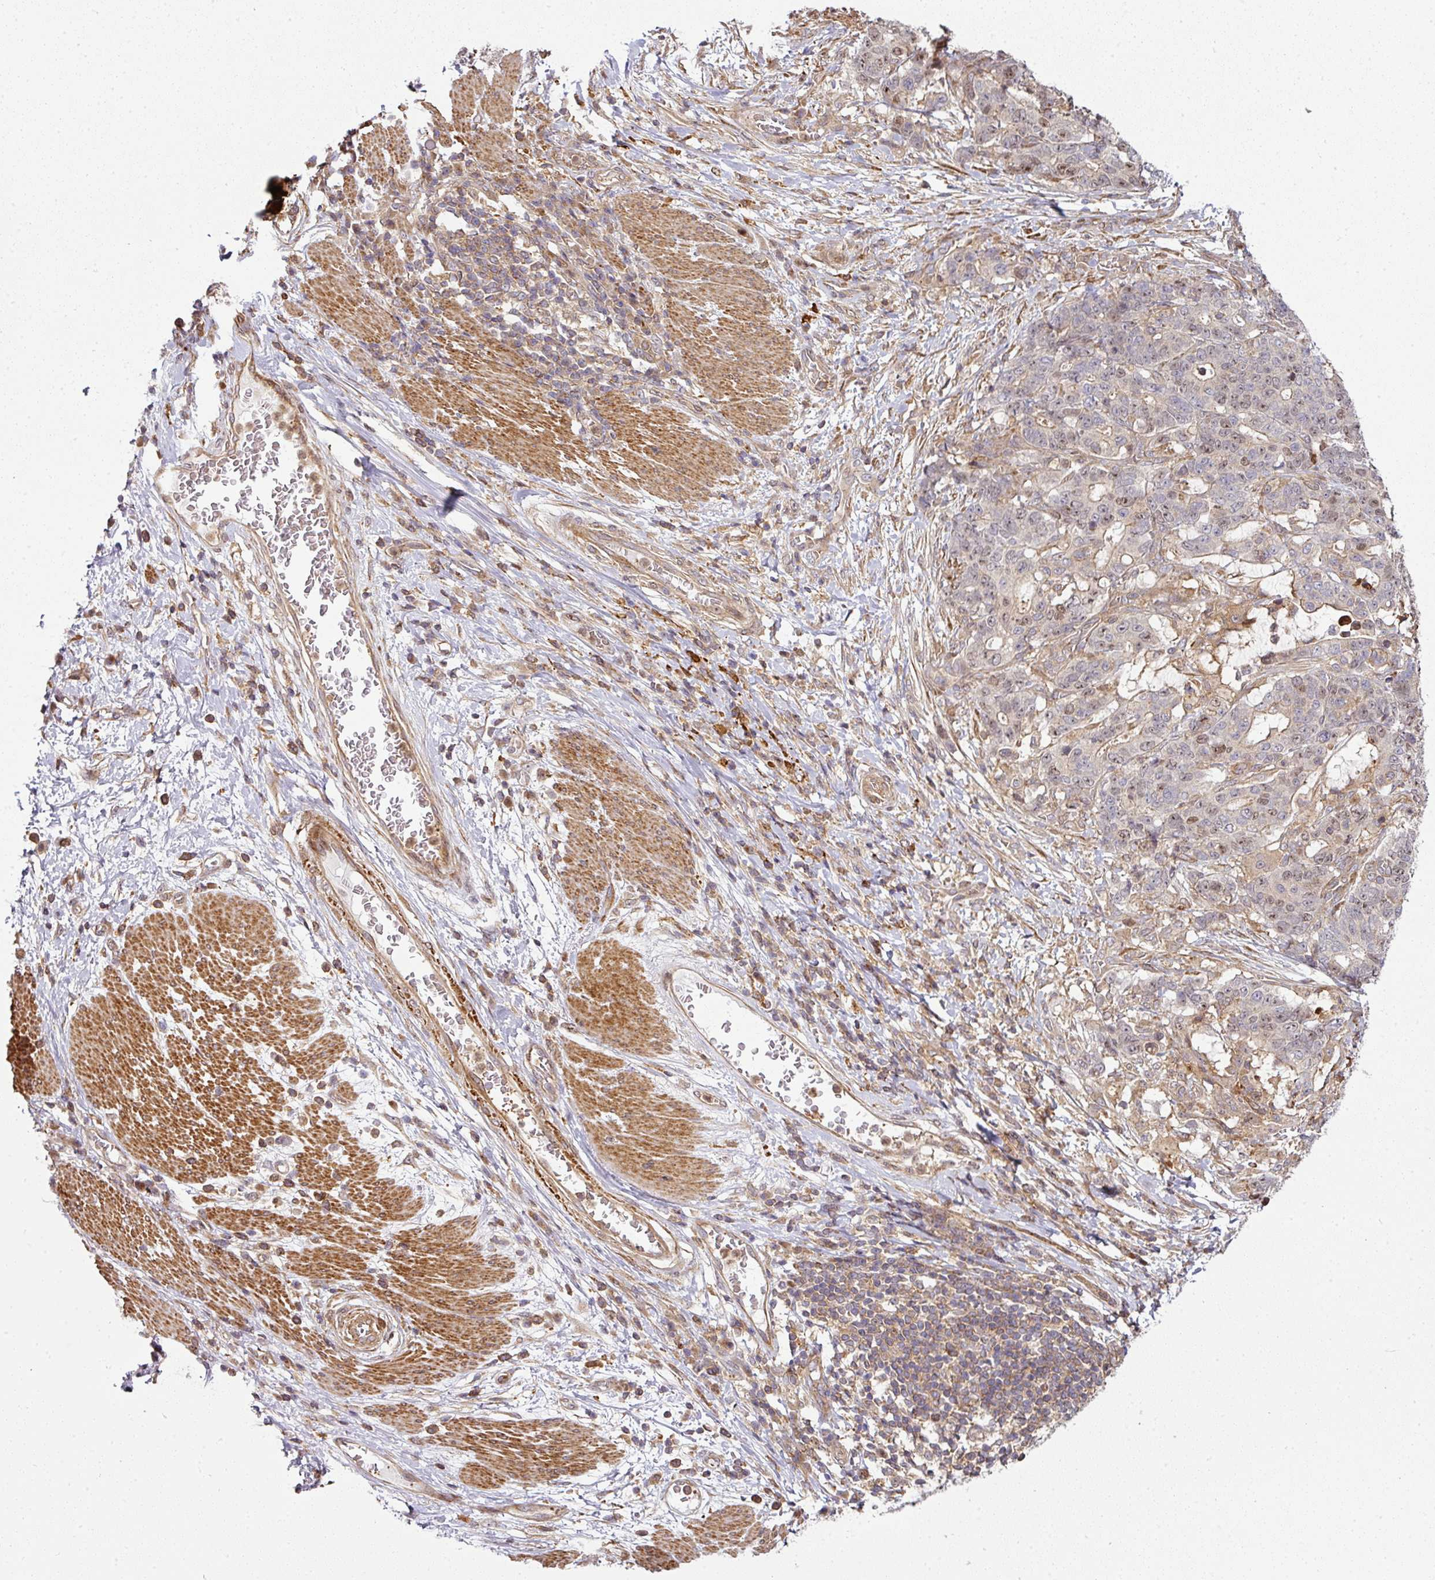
{"staining": {"intensity": "weak", "quantity": "25%-75%", "location": "nuclear"}, "tissue": "stomach cancer", "cell_type": "Tumor cells", "image_type": "cancer", "snomed": [{"axis": "morphology", "description": "Normal tissue, NOS"}, {"axis": "morphology", "description": "Adenocarcinoma, NOS"}, {"axis": "topography", "description": "Stomach"}], "caption": "Immunohistochemistry photomicrograph of neoplastic tissue: stomach cancer stained using IHC exhibits low levels of weak protein expression localized specifically in the nuclear of tumor cells, appearing as a nuclear brown color.", "gene": "ATAT1", "patient": {"sex": "female", "age": 64}}